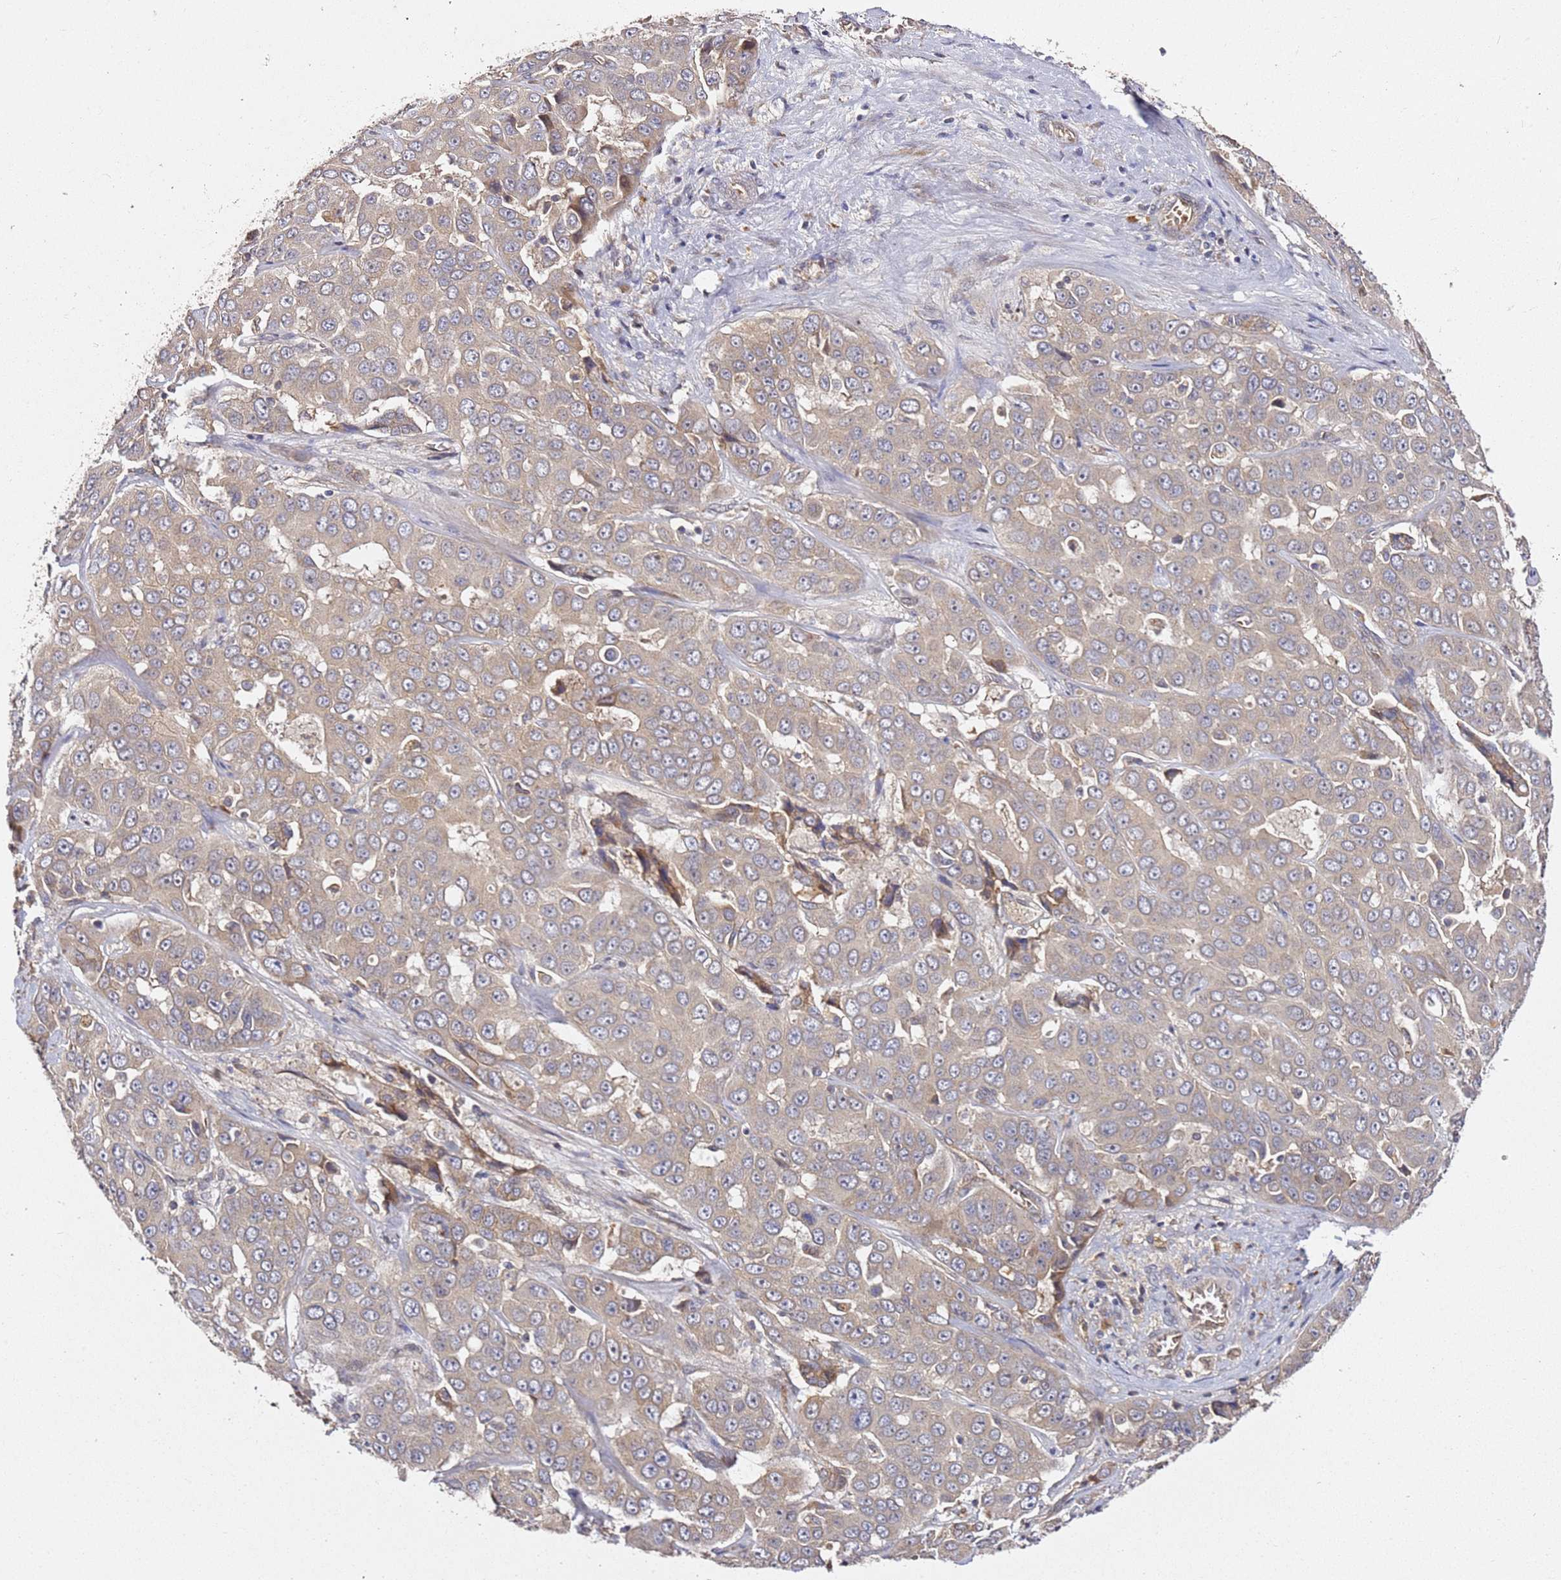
{"staining": {"intensity": "weak", "quantity": "25%-75%", "location": "cytoplasmic/membranous"}, "tissue": "liver cancer", "cell_type": "Tumor cells", "image_type": "cancer", "snomed": [{"axis": "morphology", "description": "Cholangiocarcinoma"}, {"axis": "topography", "description": "Liver"}], "caption": "Immunohistochemistry (IHC) (DAB) staining of liver cancer shows weak cytoplasmic/membranous protein positivity in about 25%-75% of tumor cells.", "gene": "OSBPL2", "patient": {"sex": "female", "age": 52}}